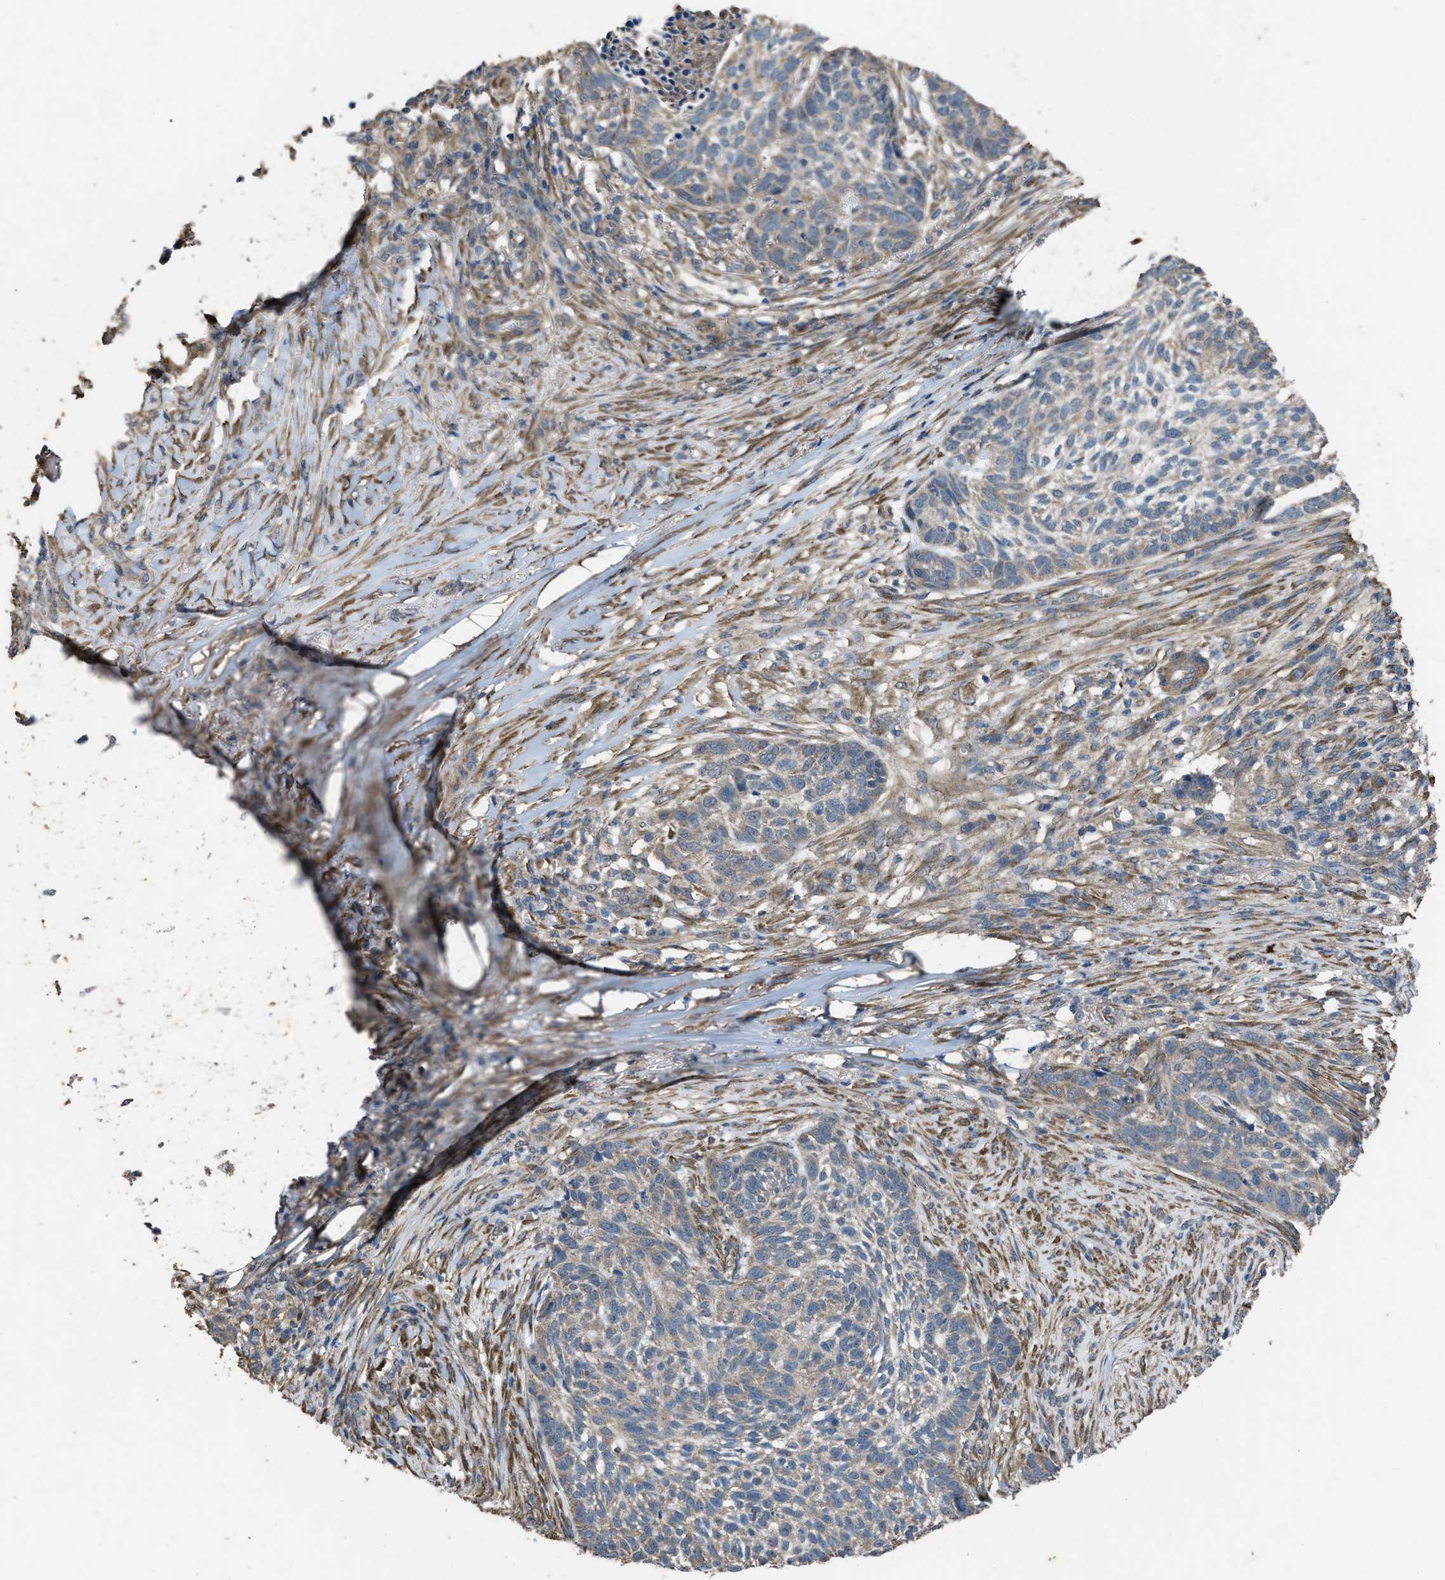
{"staining": {"intensity": "weak", "quantity": ">75%", "location": "cytoplasmic/membranous"}, "tissue": "skin cancer", "cell_type": "Tumor cells", "image_type": "cancer", "snomed": [{"axis": "morphology", "description": "Basal cell carcinoma"}, {"axis": "topography", "description": "Skin"}], "caption": "Skin cancer stained for a protein (brown) reveals weak cytoplasmic/membranous positive expression in about >75% of tumor cells.", "gene": "ARL6", "patient": {"sex": "male", "age": 85}}